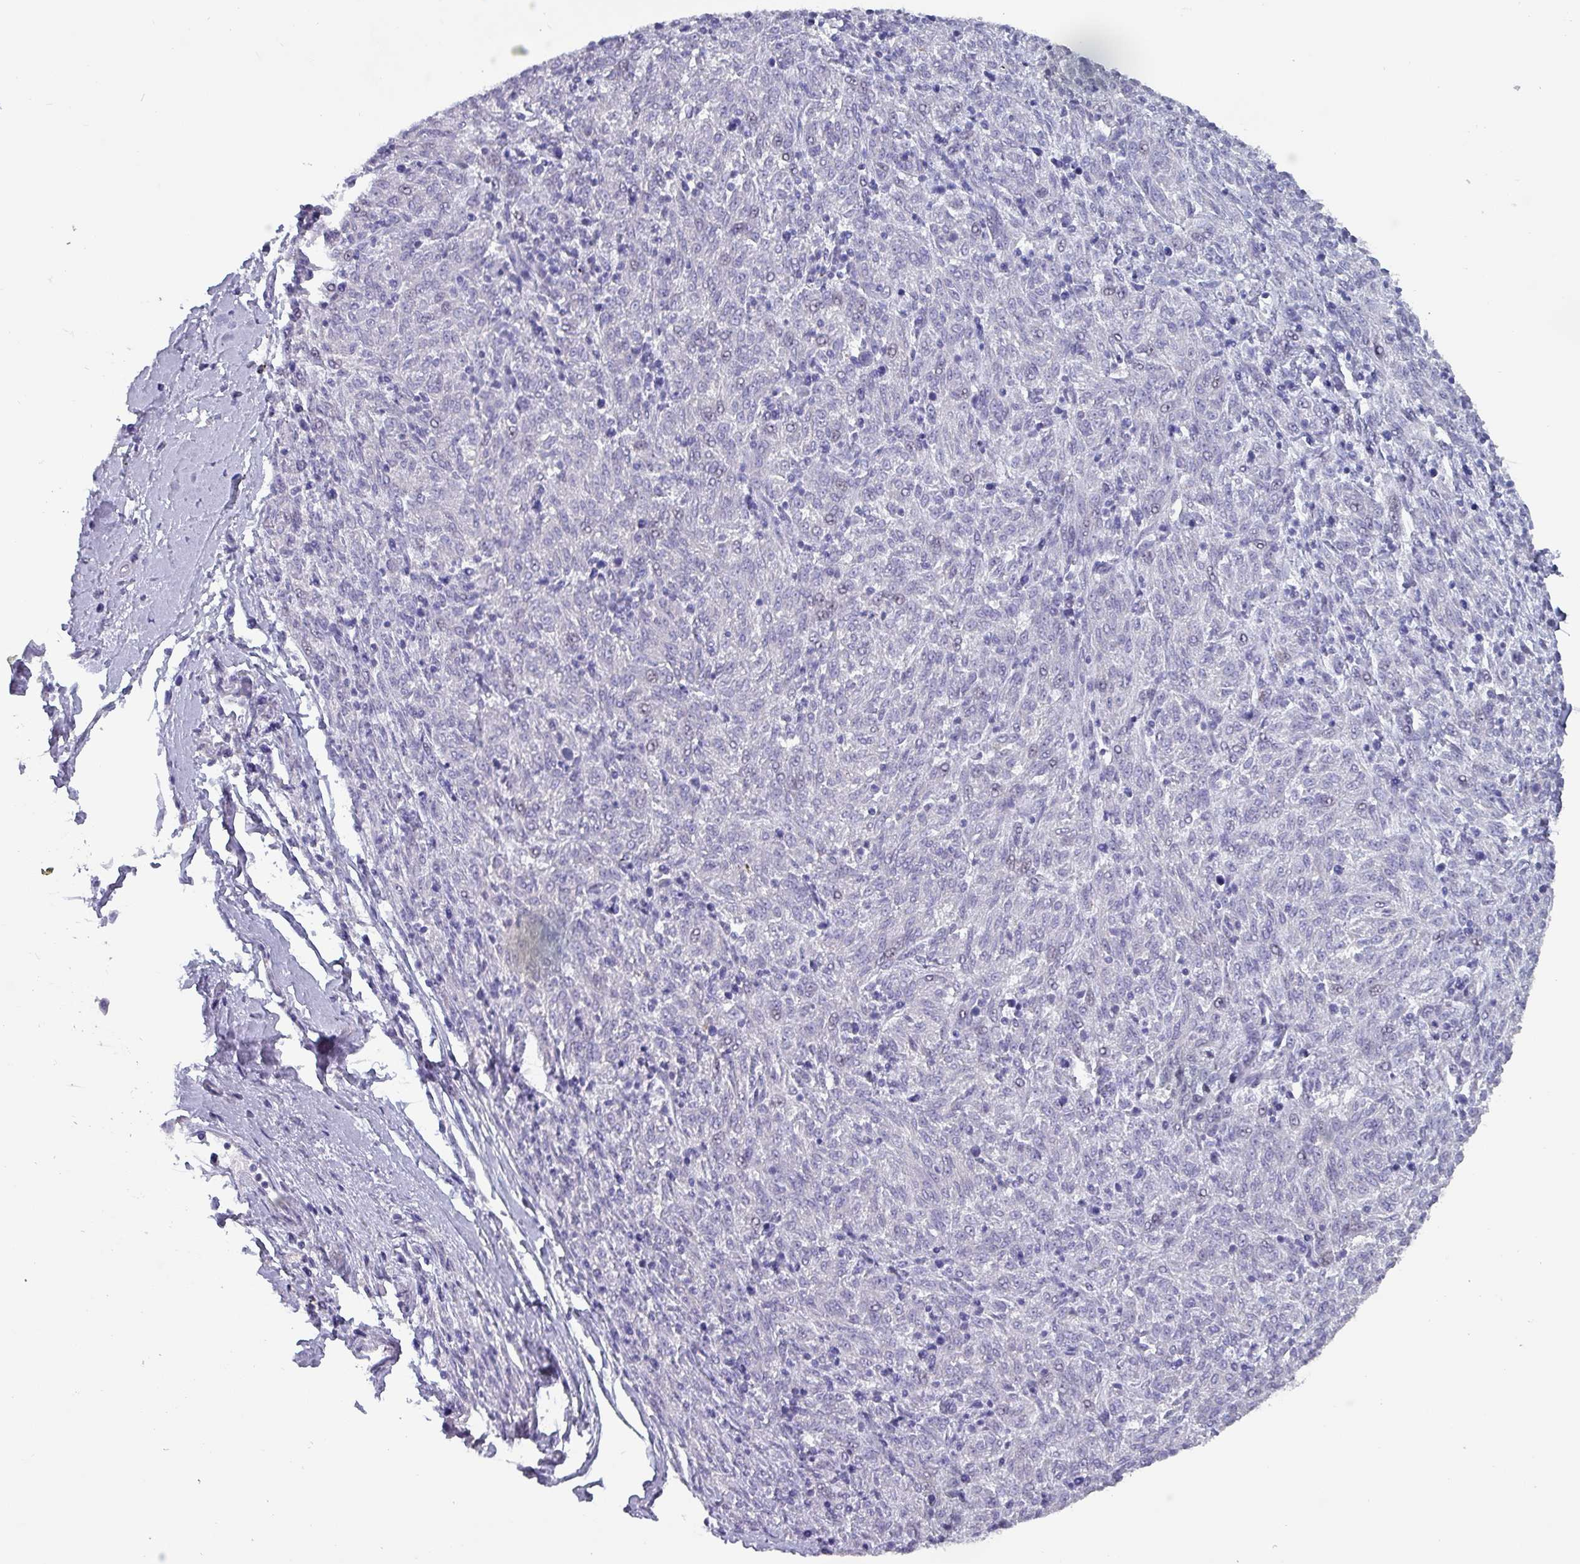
{"staining": {"intensity": "negative", "quantity": "none", "location": "none"}, "tissue": "melanoma", "cell_type": "Tumor cells", "image_type": "cancer", "snomed": [{"axis": "morphology", "description": "Malignant melanoma, NOS"}, {"axis": "topography", "description": "Skin"}], "caption": "Tumor cells show no significant positivity in melanoma.", "gene": "INS-IGF2", "patient": {"sex": "female", "age": 72}}